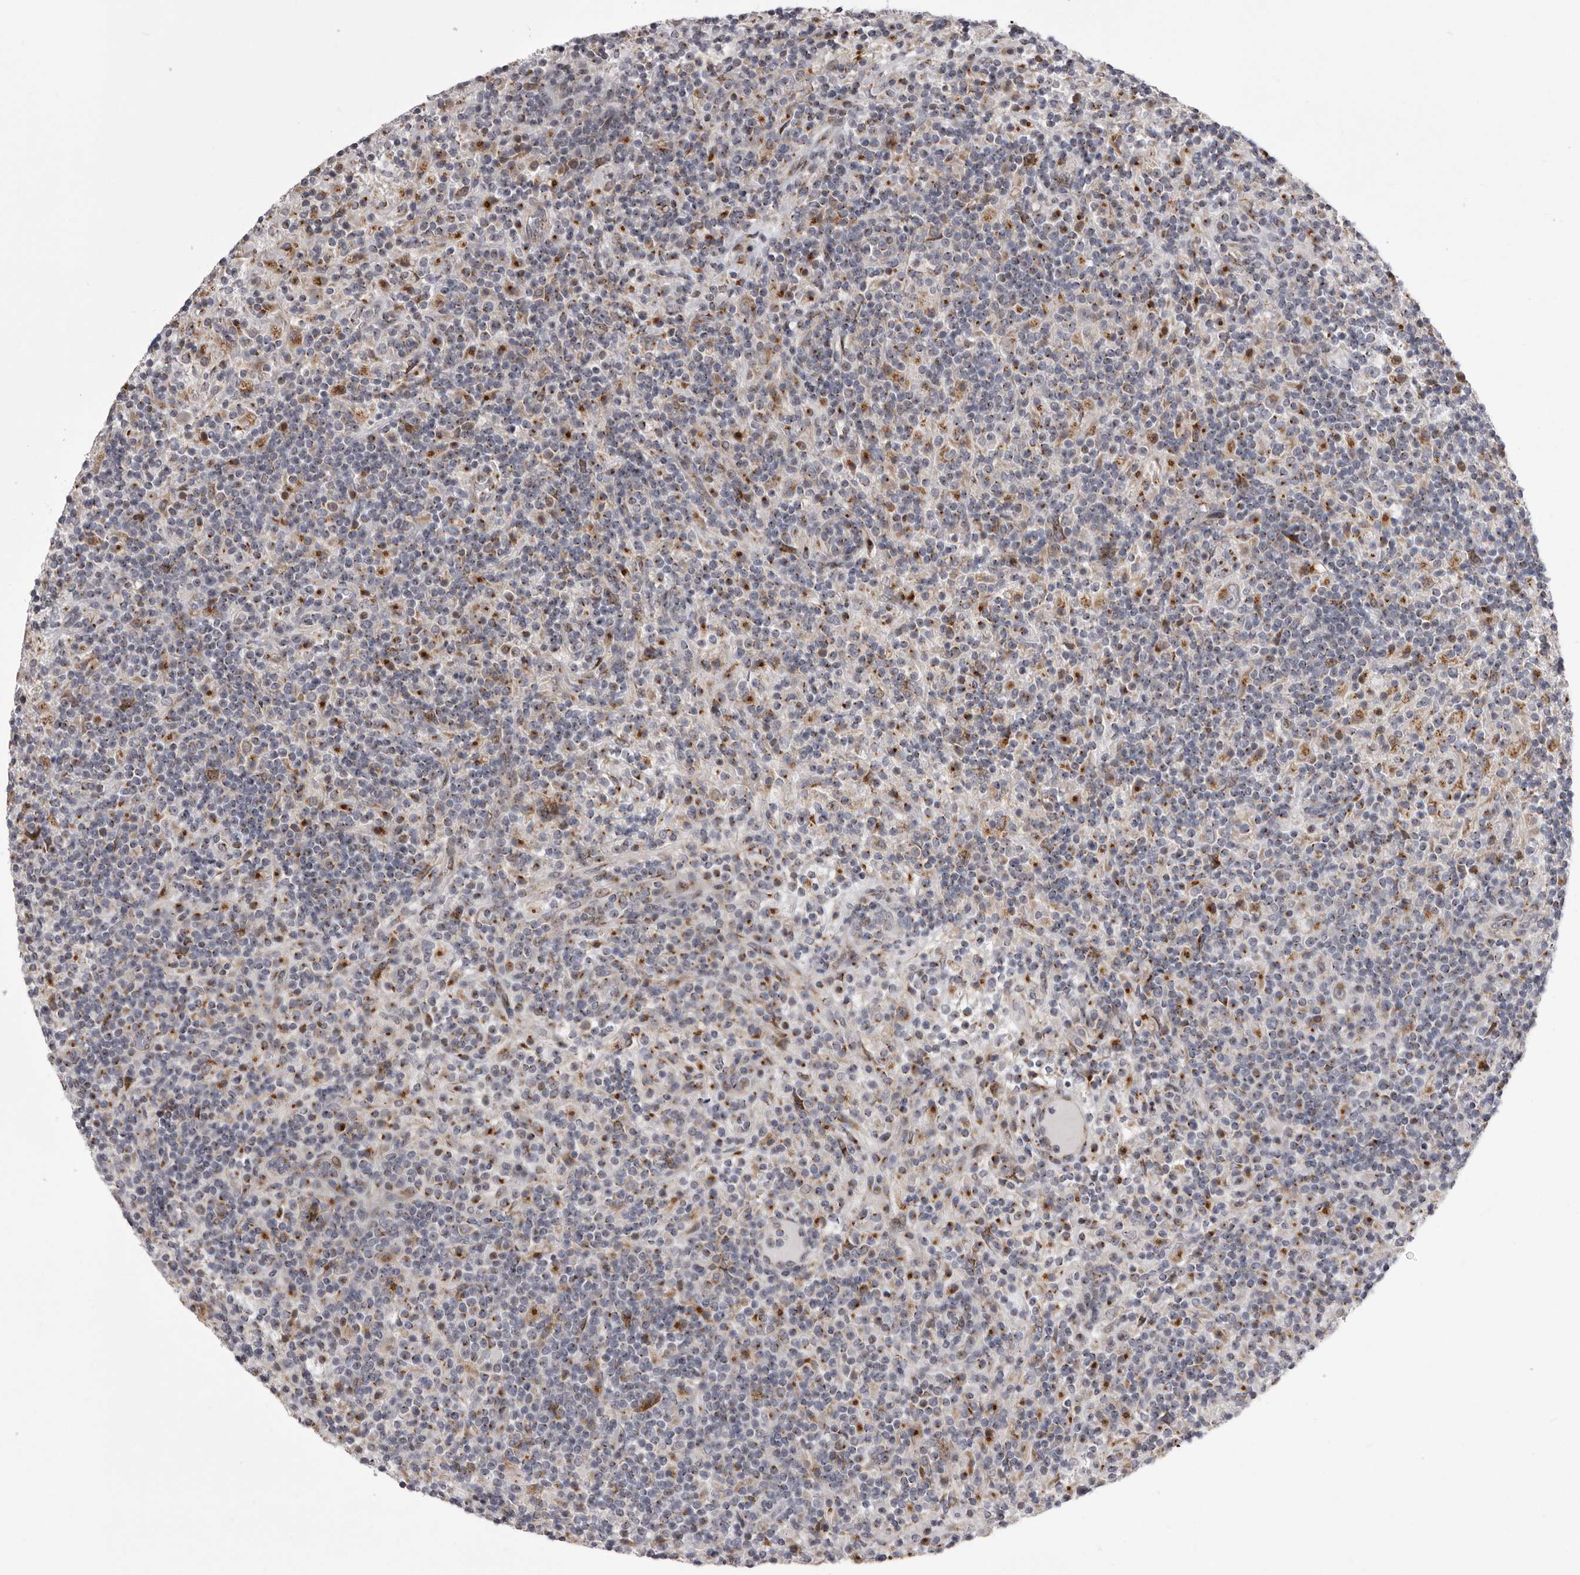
{"staining": {"intensity": "moderate", "quantity": "25%-75%", "location": "cytoplasmic/membranous"}, "tissue": "lymphoma", "cell_type": "Tumor cells", "image_type": "cancer", "snomed": [{"axis": "morphology", "description": "Hodgkin's disease, NOS"}, {"axis": "topography", "description": "Lymph node"}], "caption": "Immunohistochemical staining of human lymphoma shows moderate cytoplasmic/membranous protein staining in approximately 25%-75% of tumor cells.", "gene": "WDR47", "patient": {"sex": "male", "age": 70}}